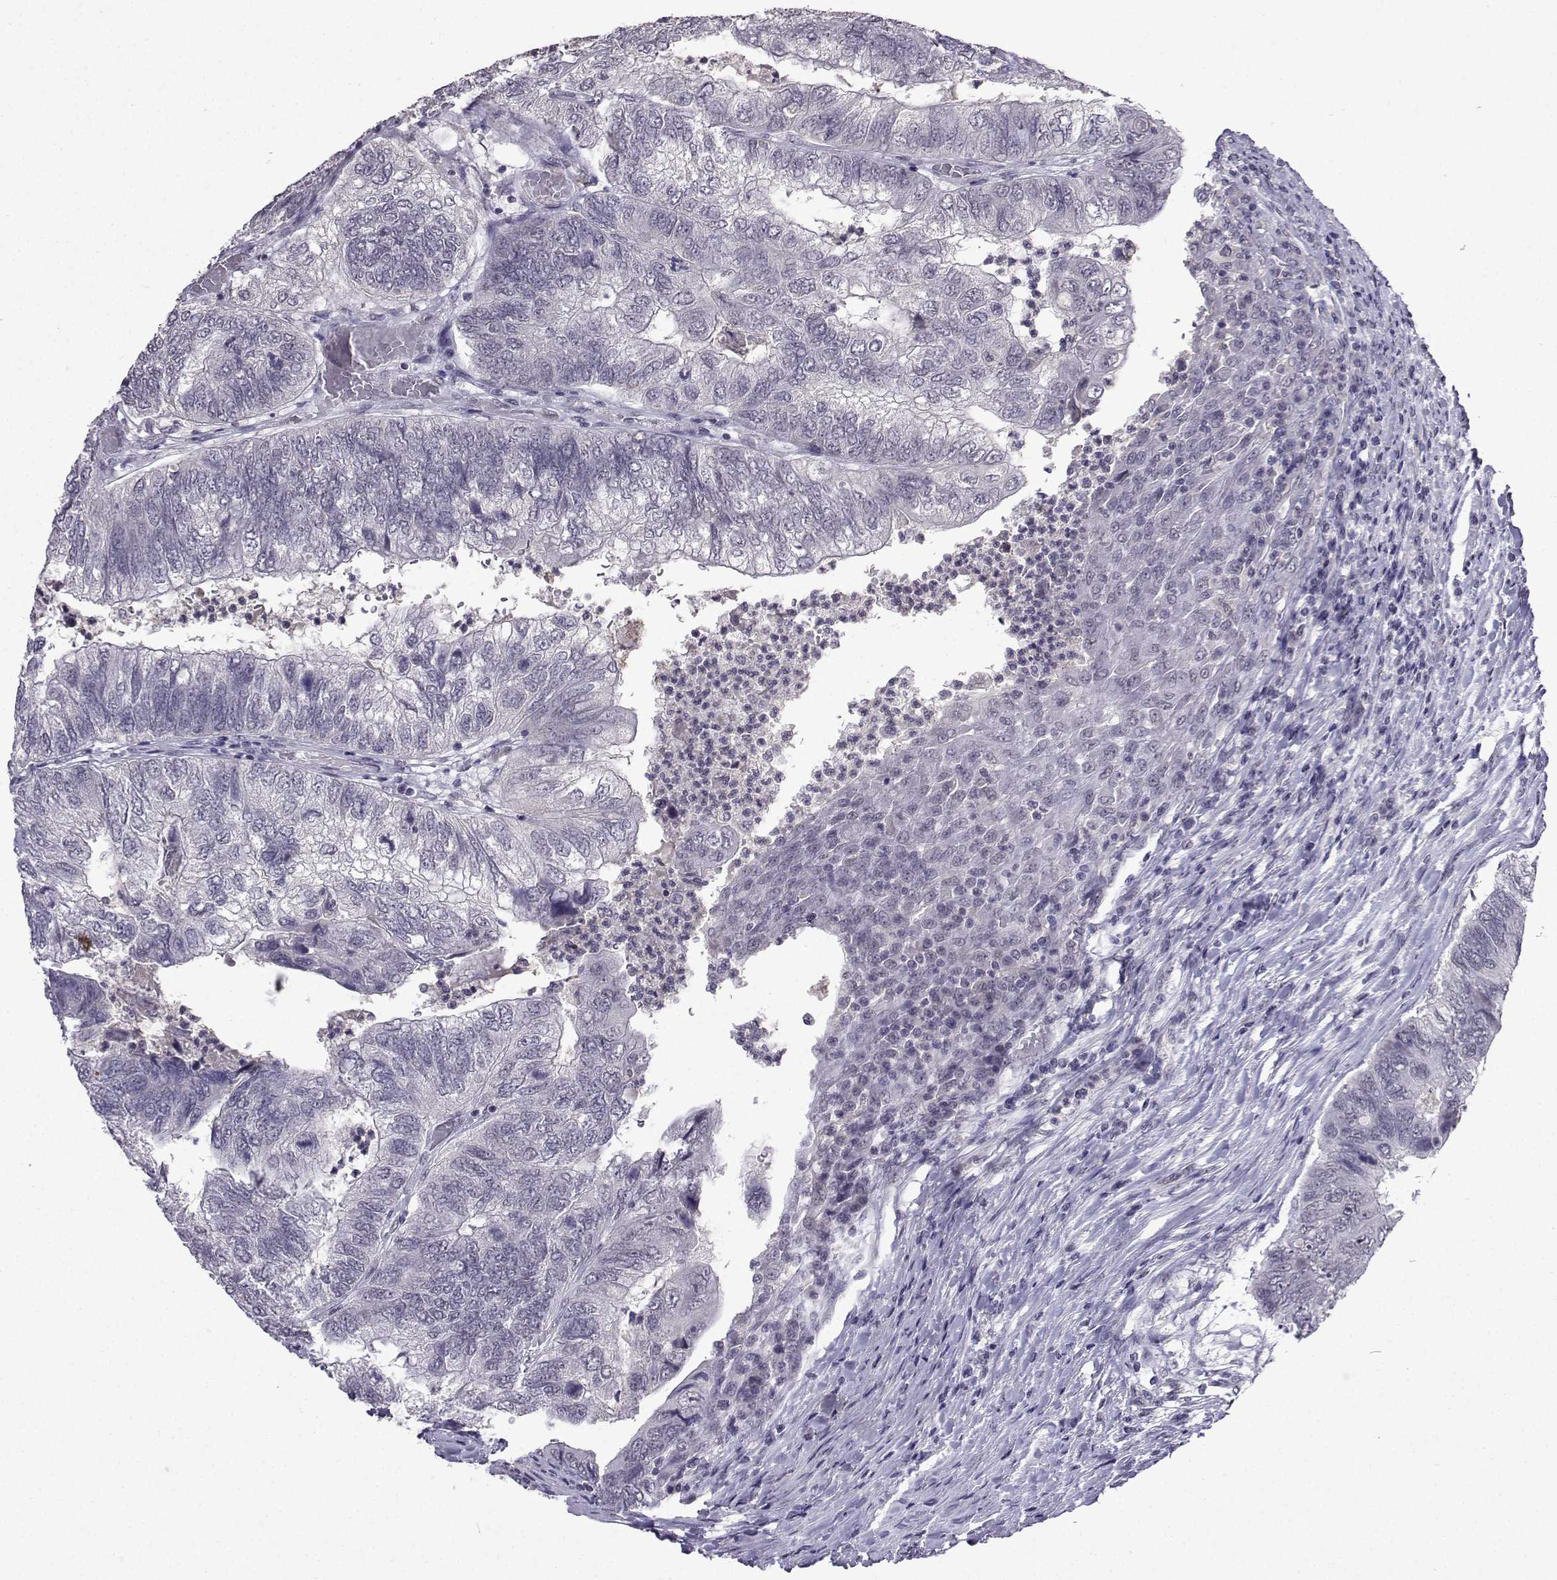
{"staining": {"intensity": "negative", "quantity": "none", "location": "none"}, "tissue": "colorectal cancer", "cell_type": "Tumor cells", "image_type": "cancer", "snomed": [{"axis": "morphology", "description": "Adenocarcinoma, NOS"}, {"axis": "topography", "description": "Colon"}], "caption": "Tumor cells are negative for brown protein staining in colorectal cancer (adenocarcinoma).", "gene": "CCL28", "patient": {"sex": "female", "age": 67}}